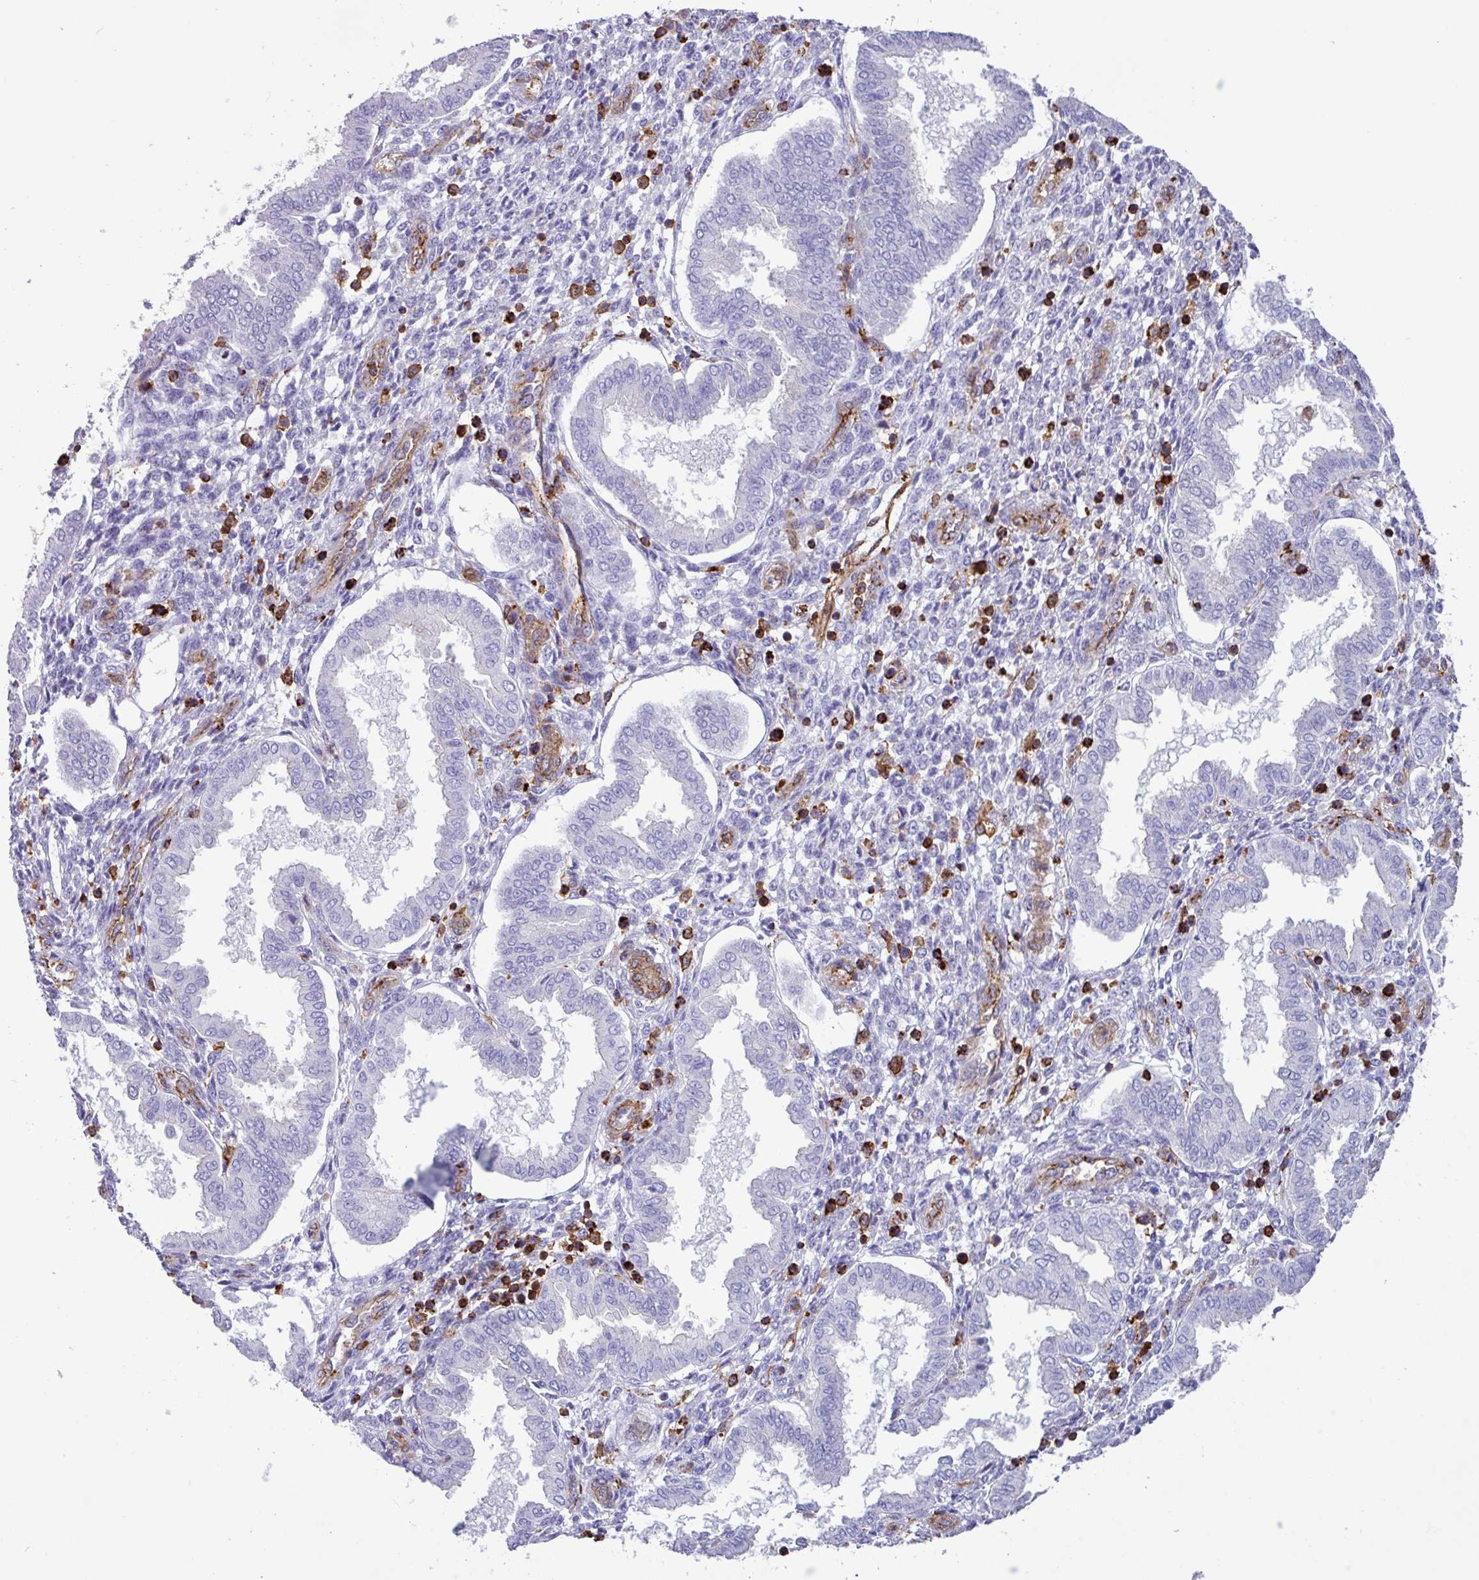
{"staining": {"intensity": "negative", "quantity": "none", "location": "none"}, "tissue": "endometrium", "cell_type": "Cells in endometrial stroma", "image_type": "normal", "snomed": [{"axis": "morphology", "description": "Normal tissue, NOS"}, {"axis": "topography", "description": "Endometrium"}], "caption": "Immunohistochemistry (IHC) of unremarkable endometrium displays no positivity in cells in endometrial stroma.", "gene": "PPP1R18", "patient": {"sex": "female", "age": 24}}